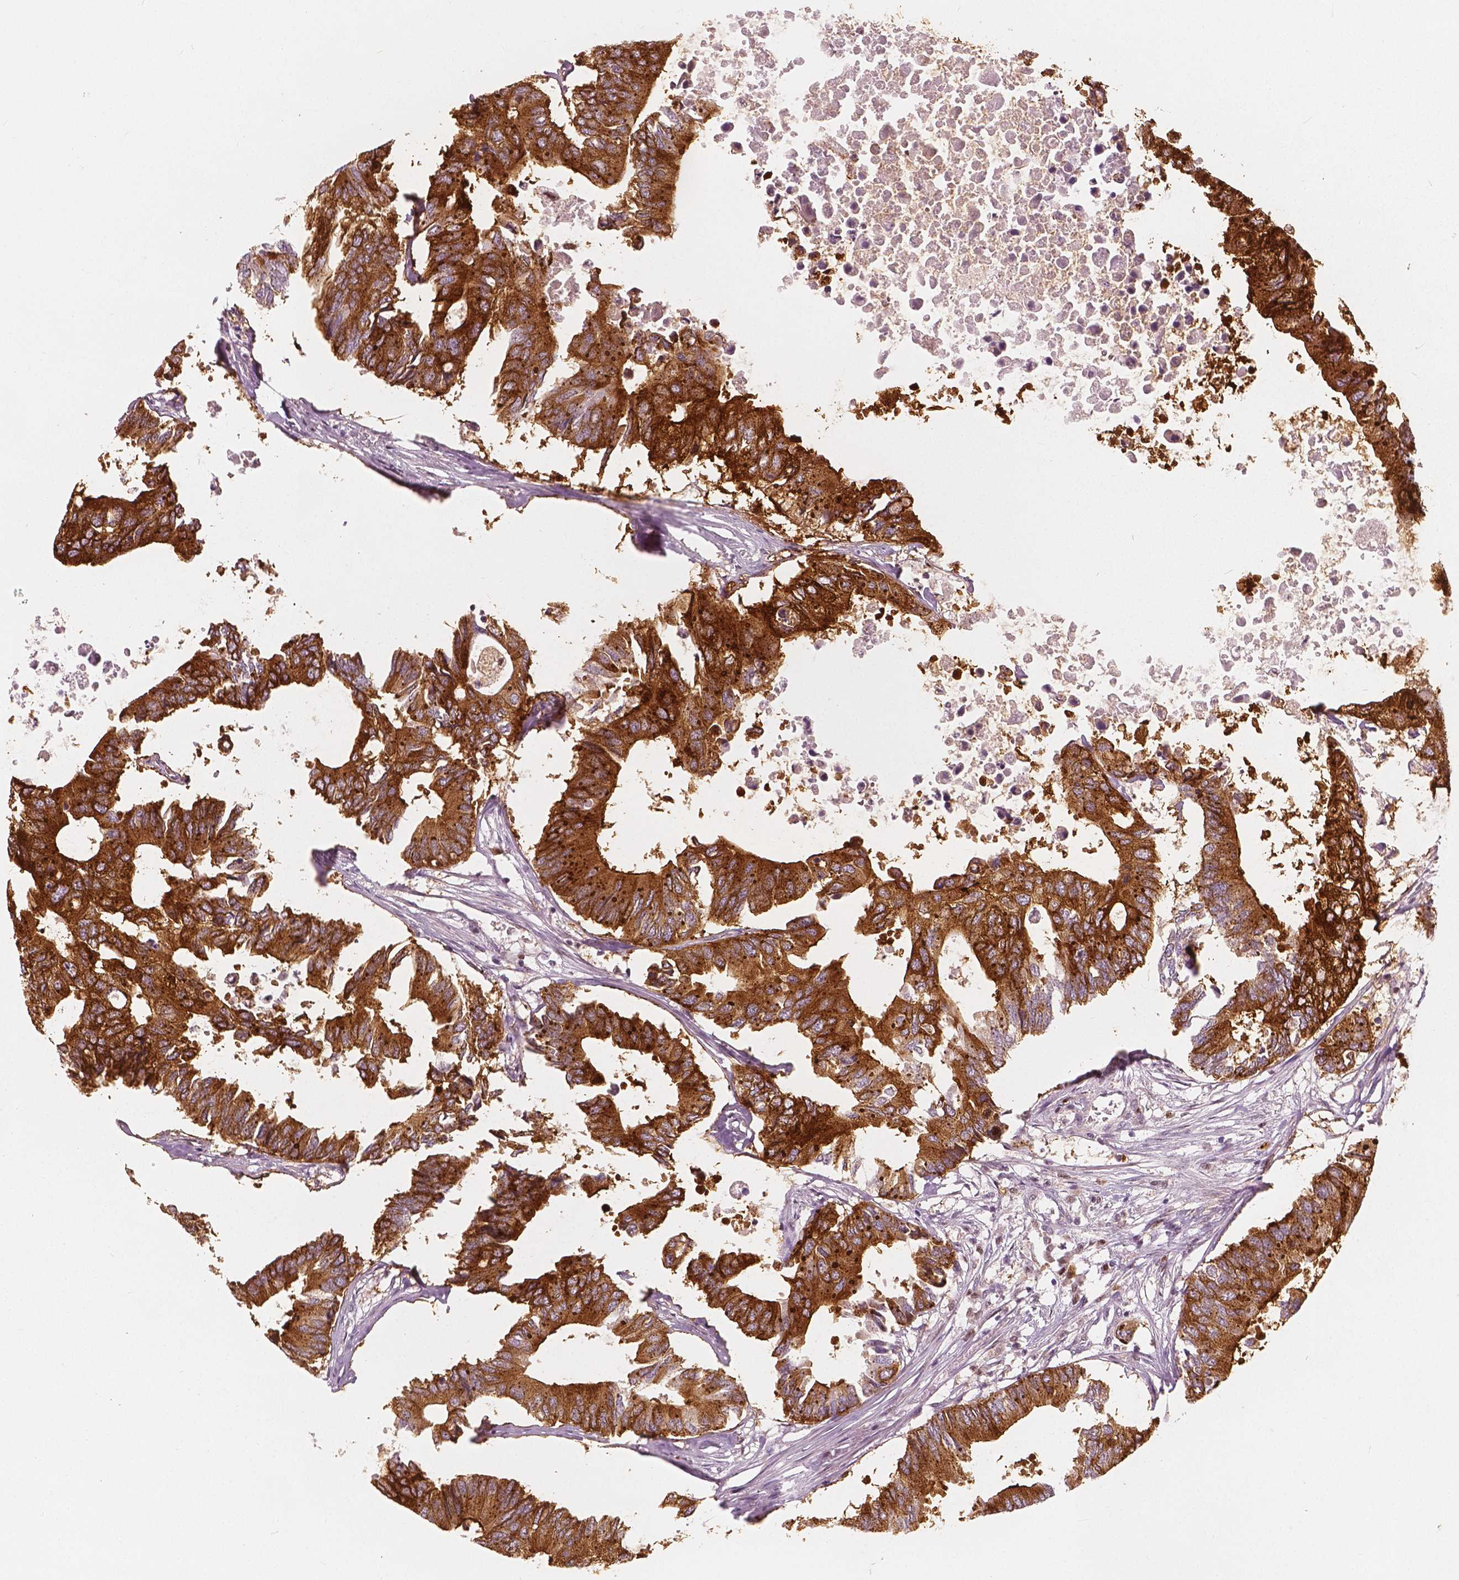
{"staining": {"intensity": "strong", "quantity": ">75%", "location": "cytoplasmic/membranous"}, "tissue": "colorectal cancer", "cell_type": "Tumor cells", "image_type": "cancer", "snomed": [{"axis": "morphology", "description": "Adenocarcinoma, NOS"}, {"axis": "topography", "description": "Colon"}], "caption": "Colorectal cancer (adenocarcinoma) stained with a brown dye displays strong cytoplasmic/membranous positive staining in about >75% of tumor cells.", "gene": "SQSTM1", "patient": {"sex": "male", "age": 71}}